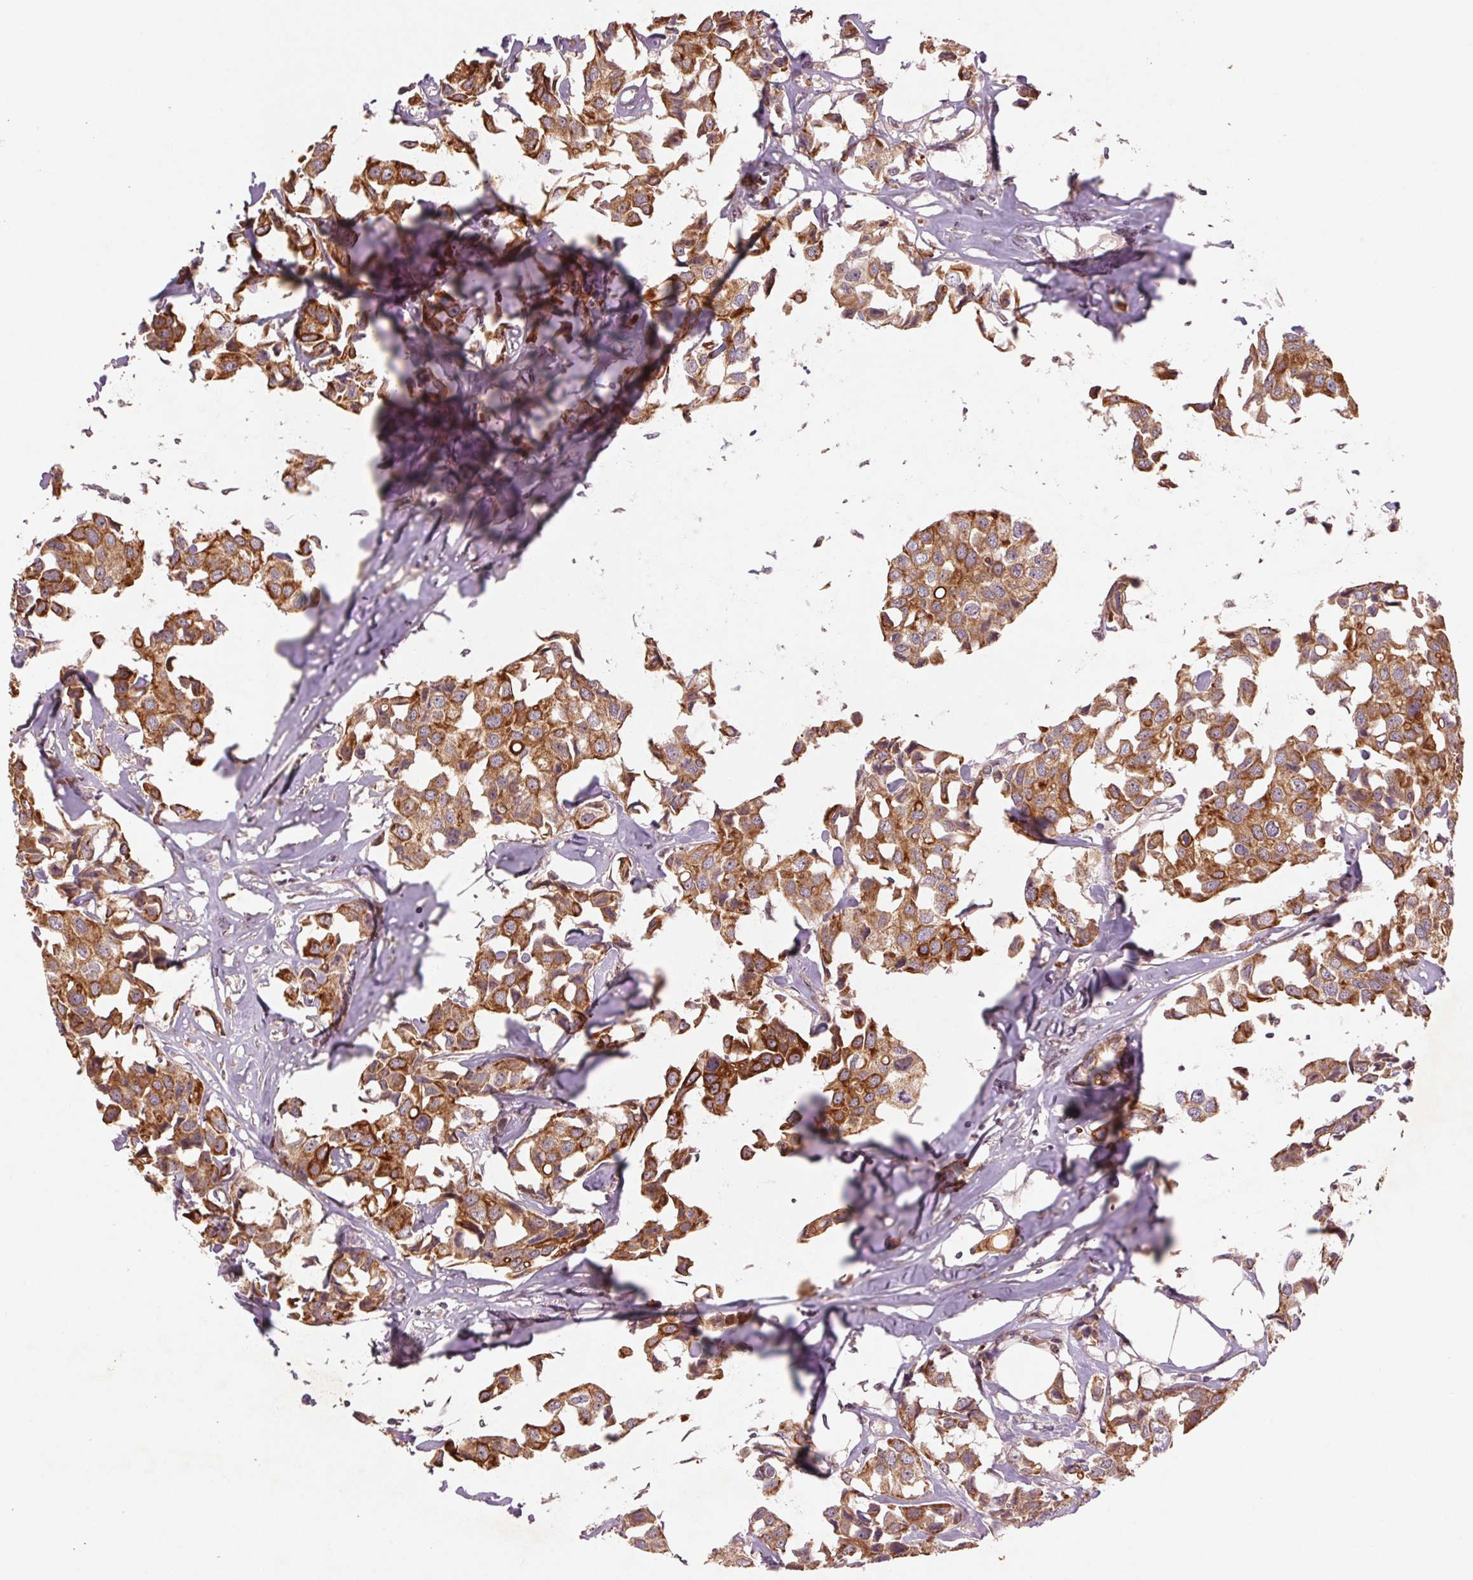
{"staining": {"intensity": "moderate", "quantity": ">75%", "location": "cytoplasmic/membranous"}, "tissue": "breast cancer", "cell_type": "Tumor cells", "image_type": "cancer", "snomed": [{"axis": "morphology", "description": "Duct carcinoma"}, {"axis": "topography", "description": "Breast"}], "caption": "The micrograph demonstrates a brown stain indicating the presence of a protein in the cytoplasmic/membranous of tumor cells in breast invasive ductal carcinoma.", "gene": "SMLR1", "patient": {"sex": "female", "age": 80}}